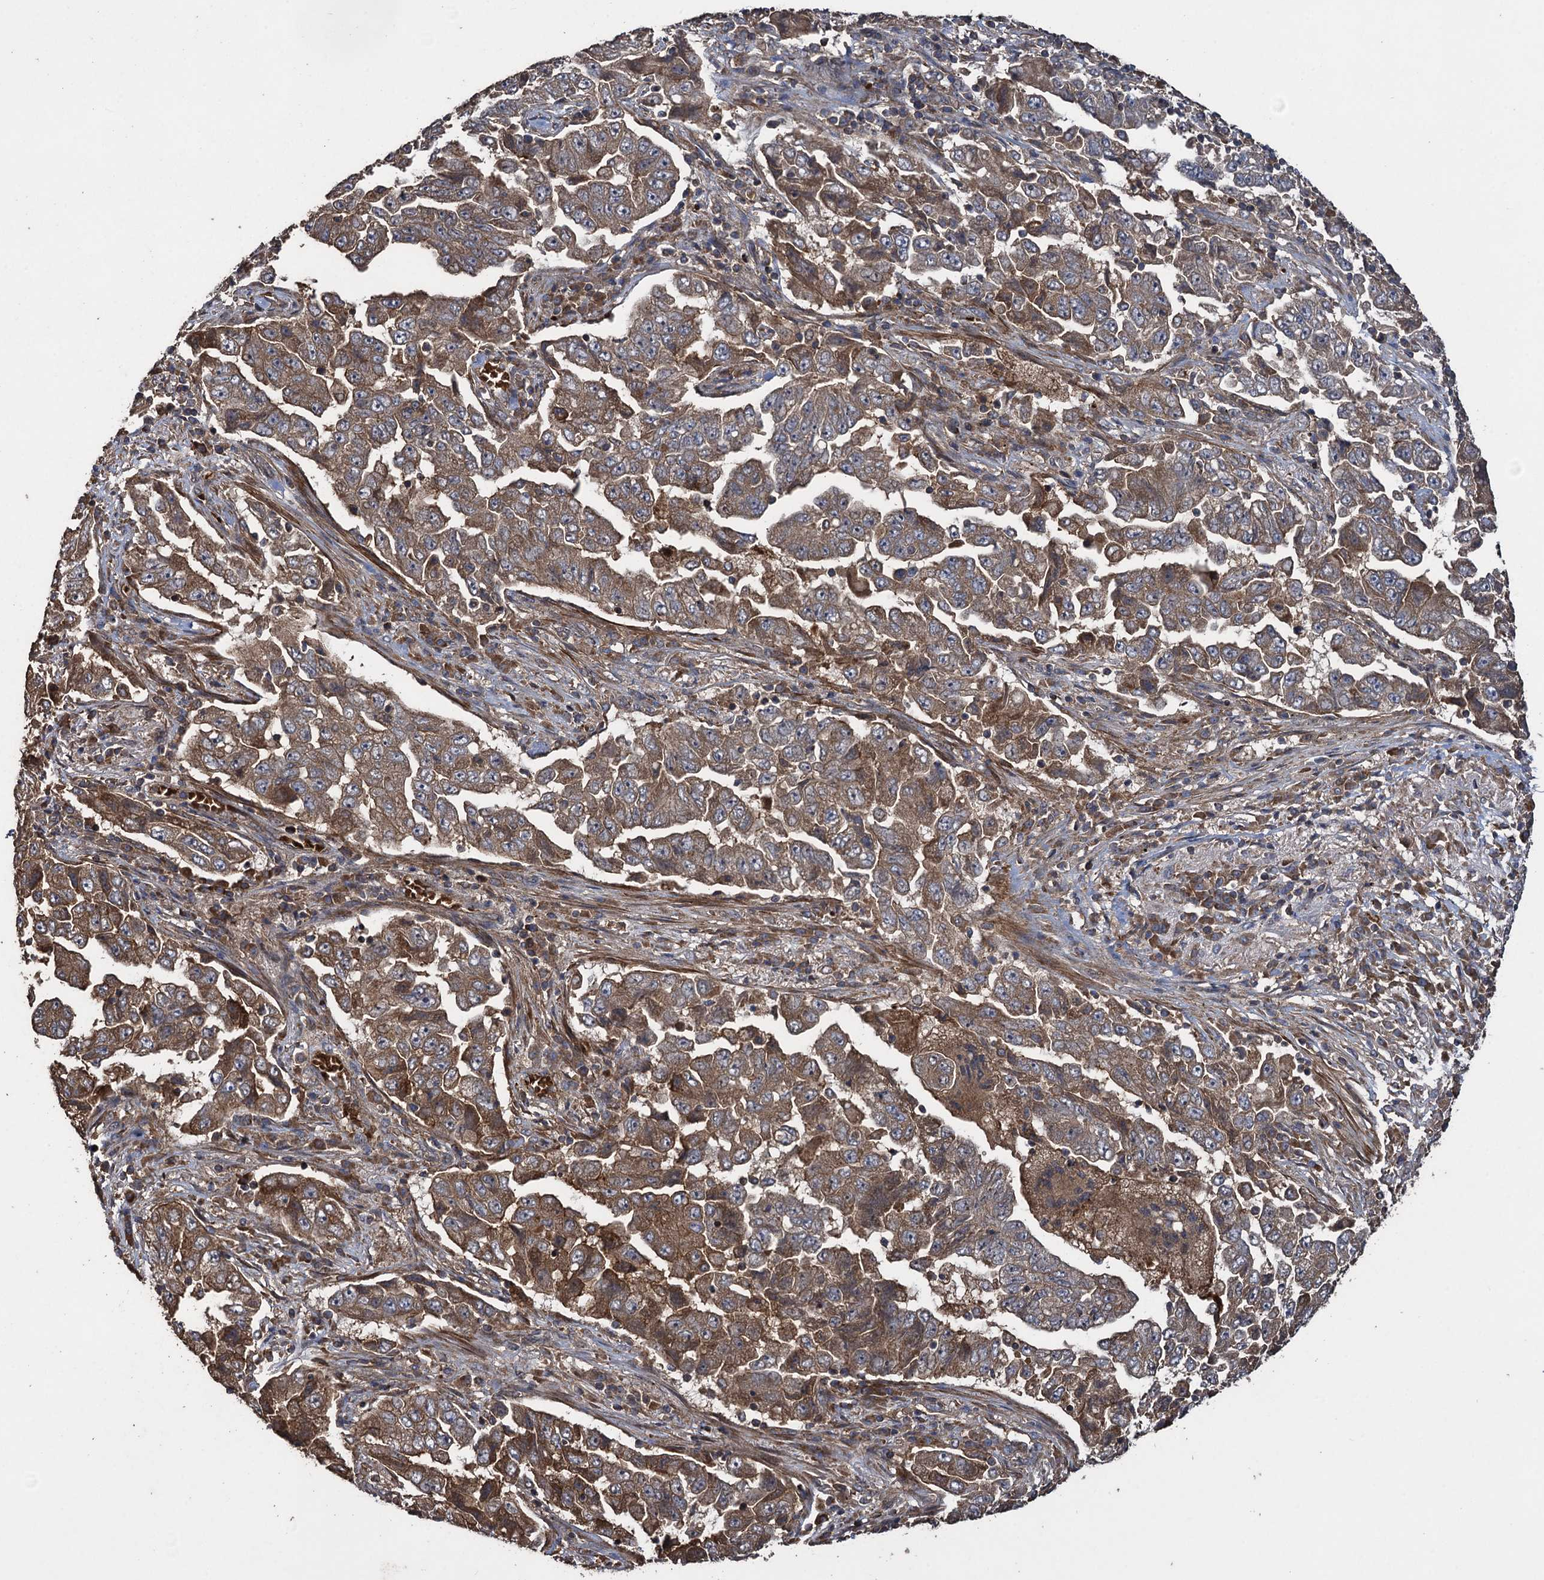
{"staining": {"intensity": "moderate", "quantity": ">75%", "location": "cytoplasmic/membranous"}, "tissue": "lung cancer", "cell_type": "Tumor cells", "image_type": "cancer", "snomed": [{"axis": "morphology", "description": "Adenocarcinoma, NOS"}, {"axis": "topography", "description": "Lung"}], "caption": "IHC staining of adenocarcinoma (lung), which reveals medium levels of moderate cytoplasmic/membranous staining in approximately >75% of tumor cells indicating moderate cytoplasmic/membranous protein positivity. The staining was performed using DAB (3,3'-diaminobenzidine) (brown) for protein detection and nuclei were counterstained in hematoxylin (blue).", "gene": "TXNDC11", "patient": {"sex": "female", "age": 51}}